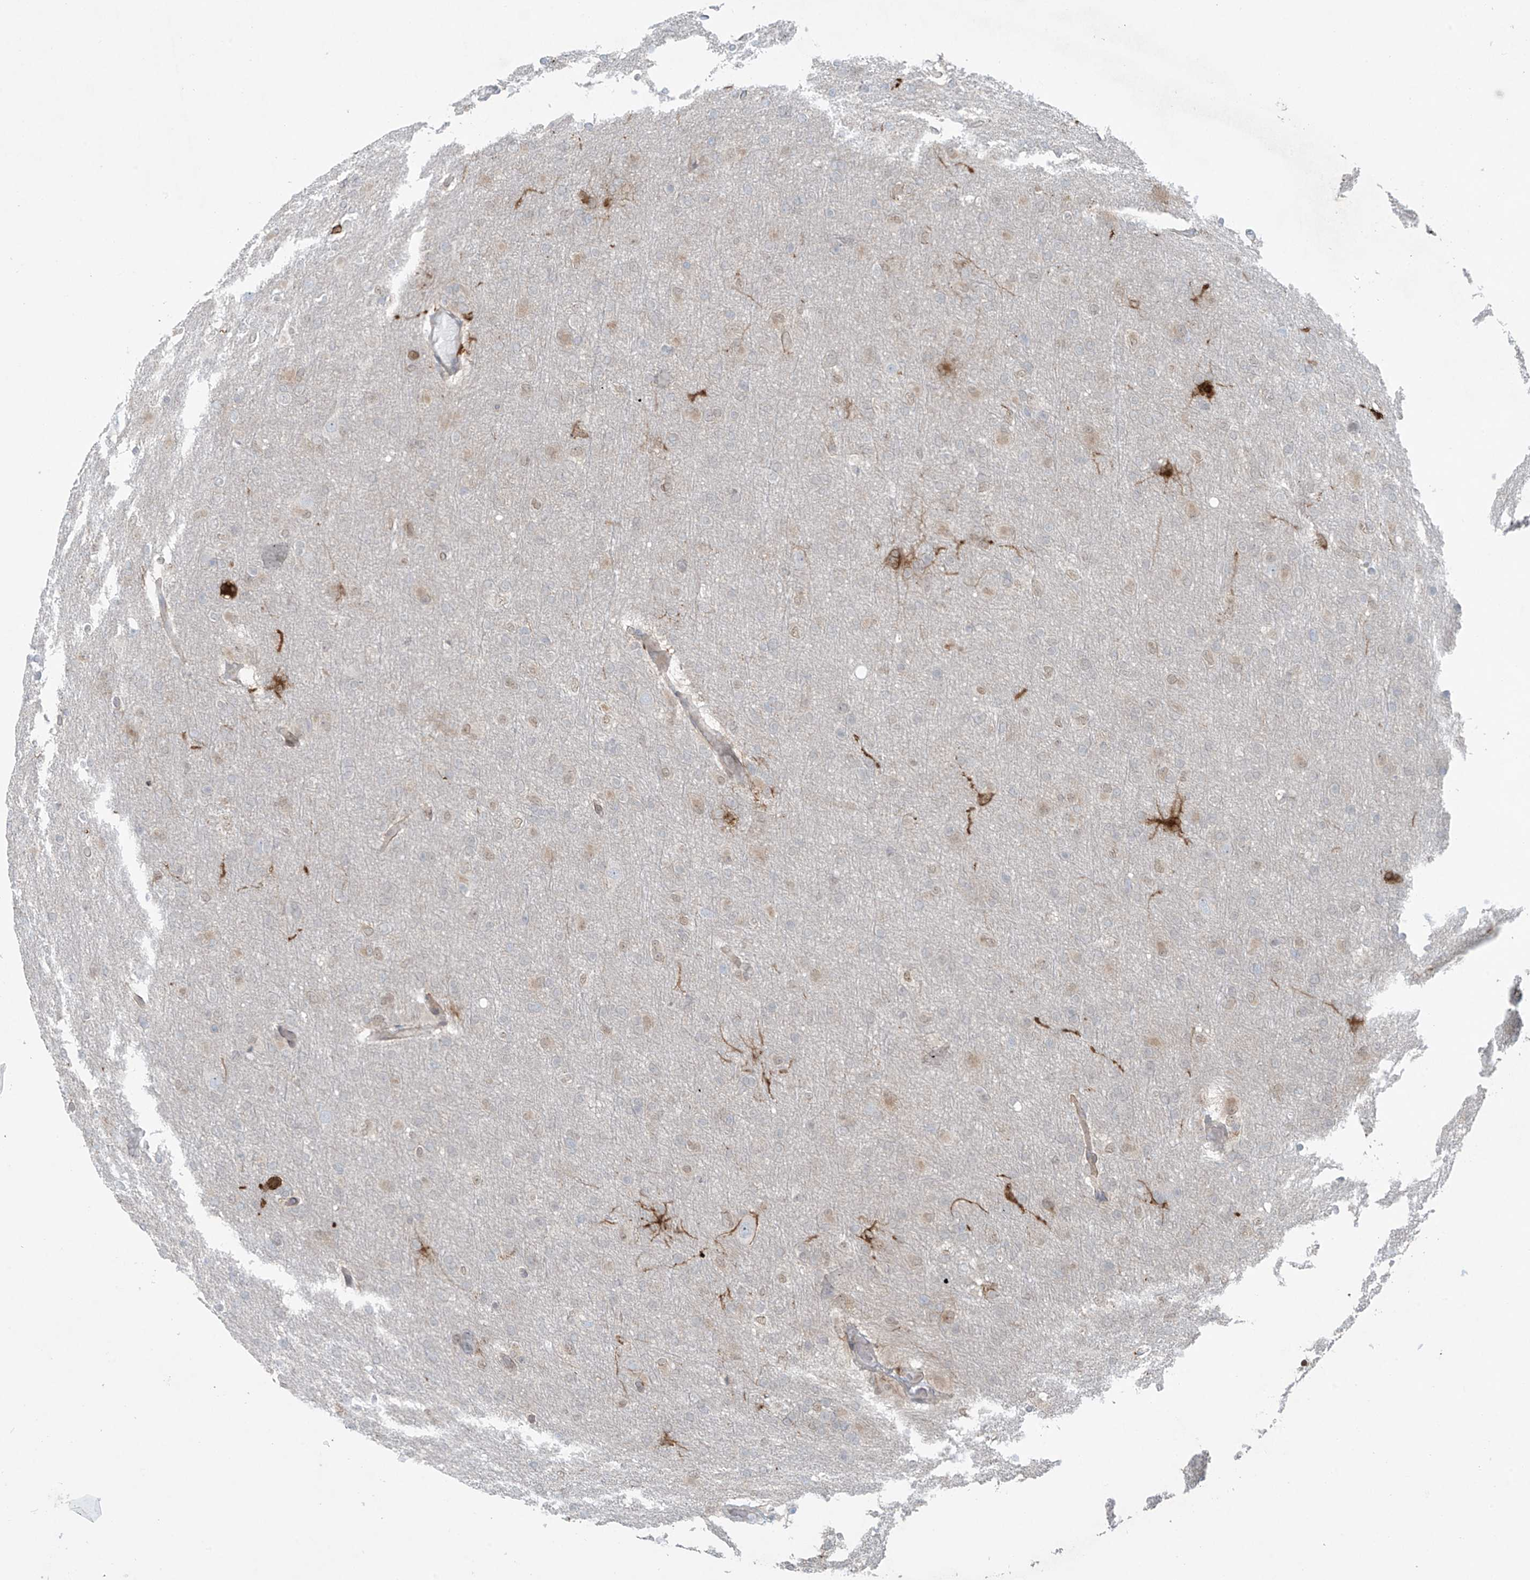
{"staining": {"intensity": "negative", "quantity": "none", "location": "none"}, "tissue": "glioma", "cell_type": "Tumor cells", "image_type": "cancer", "snomed": [{"axis": "morphology", "description": "Glioma, malignant, High grade"}, {"axis": "topography", "description": "Cerebral cortex"}], "caption": "DAB immunohistochemical staining of malignant glioma (high-grade) exhibits no significant expression in tumor cells. (DAB immunohistochemistry, high magnification).", "gene": "PPAT", "patient": {"sex": "female", "age": 36}}